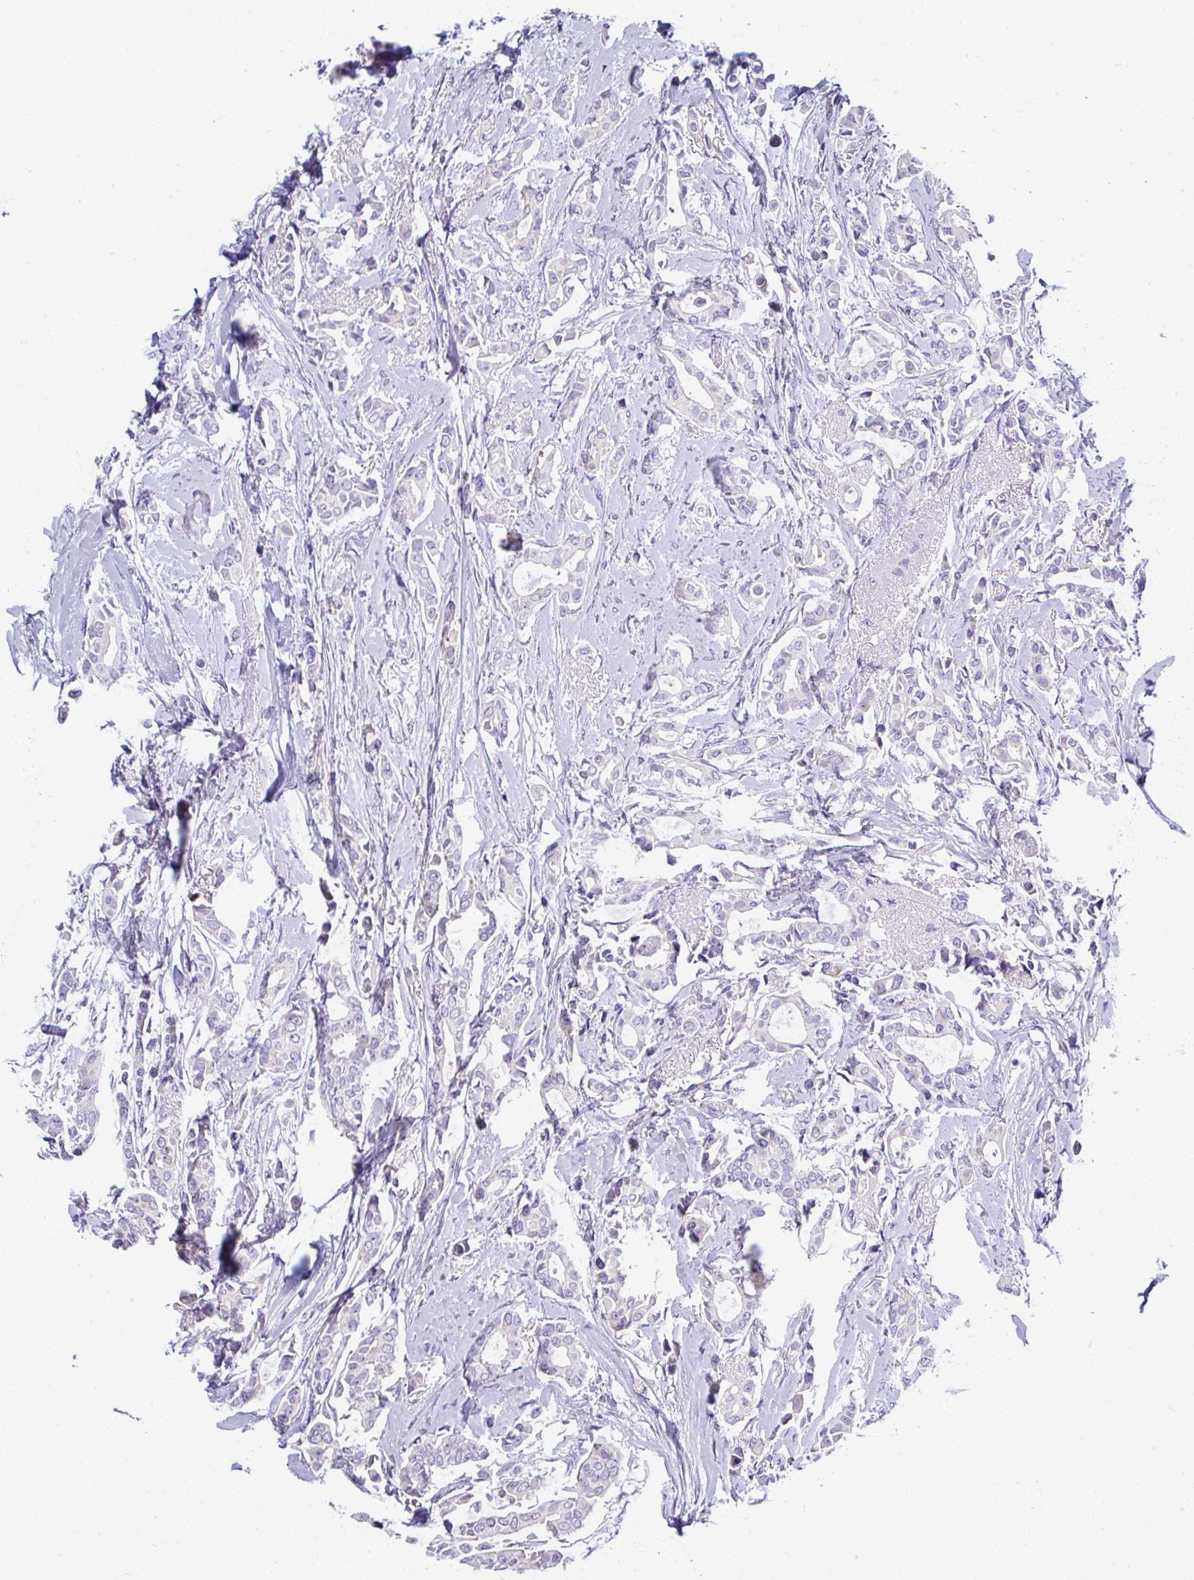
{"staining": {"intensity": "negative", "quantity": "none", "location": "none"}, "tissue": "breast cancer", "cell_type": "Tumor cells", "image_type": "cancer", "snomed": [{"axis": "morphology", "description": "Duct carcinoma"}, {"axis": "topography", "description": "Breast"}], "caption": "An image of breast infiltrating ductal carcinoma stained for a protein reveals no brown staining in tumor cells.", "gene": "SERPINE3", "patient": {"sex": "female", "age": 64}}